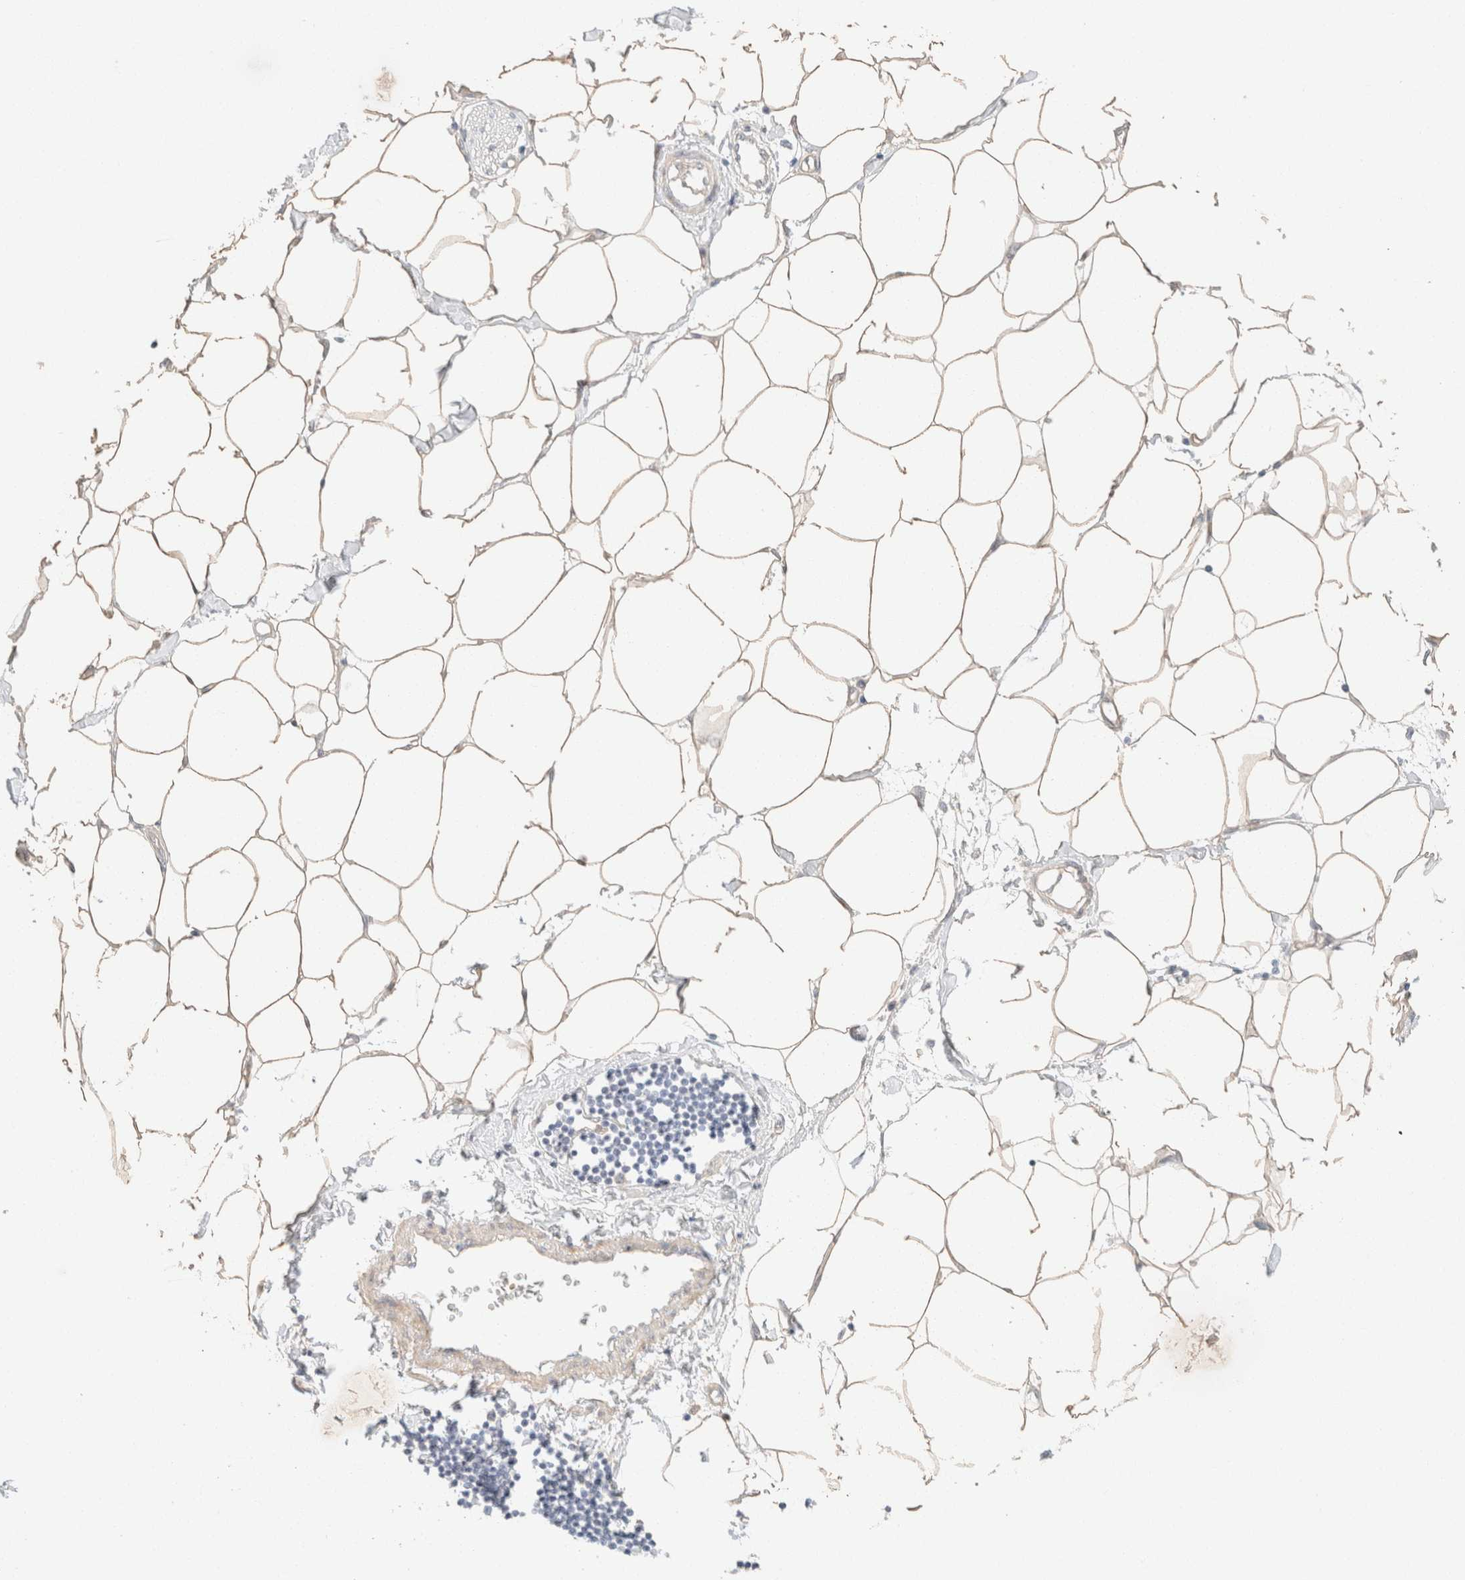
{"staining": {"intensity": "weak", "quantity": ">75%", "location": "cytoplasmic/membranous"}, "tissue": "adipose tissue", "cell_type": "Adipocytes", "image_type": "normal", "snomed": [{"axis": "morphology", "description": "Normal tissue, NOS"}, {"axis": "morphology", "description": "Adenocarcinoma, NOS"}, {"axis": "topography", "description": "Colon"}, {"axis": "topography", "description": "Peripheral nerve tissue"}], "caption": "DAB immunohistochemical staining of benign human adipose tissue shows weak cytoplasmic/membranous protein staining in about >75% of adipocytes.", "gene": "CSNK1E", "patient": {"sex": "male", "age": 14}}